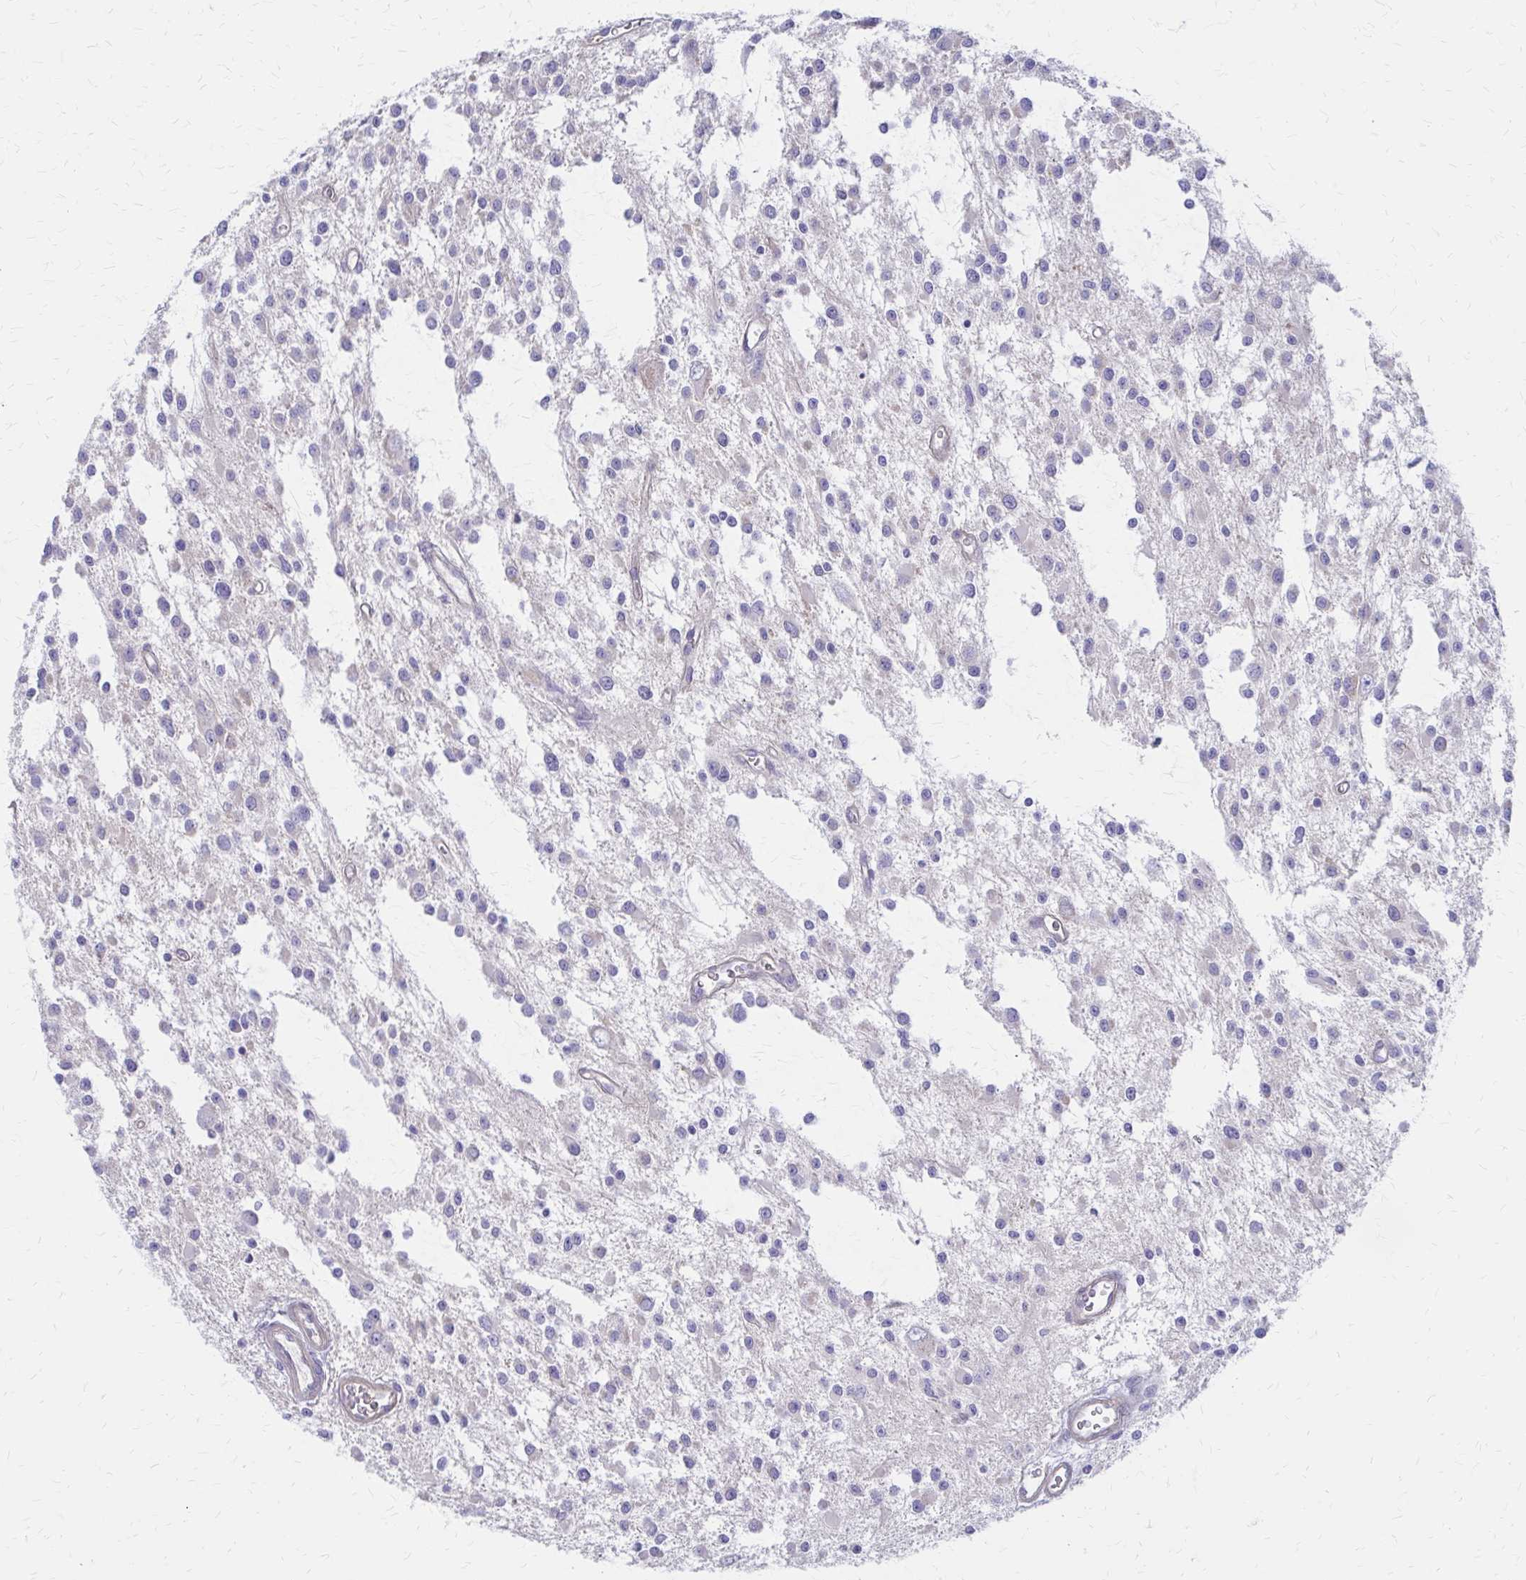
{"staining": {"intensity": "weak", "quantity": "25%-75%", "location": "cytoplasmic/membranous"}, "tissue": "glioma", "cell_type": "Tumor cells", "image_type": "cancer", "snomed": [{"axis": "morphology", "description": "Glioma, malignant, Low grade"}, {"axis": "topography", "description": "Brain"}], "caption": "Tumor cells demonstrate weak cytoplasmic/membranous expression in about 25%-75% of cells in glioma. (DAB (3,3'-diaminobenzidine) = brown stain, brightfield microscopy at high magnification).", "gene": "GLYATL2", "patient": {"sex": "male", "age": 43}}